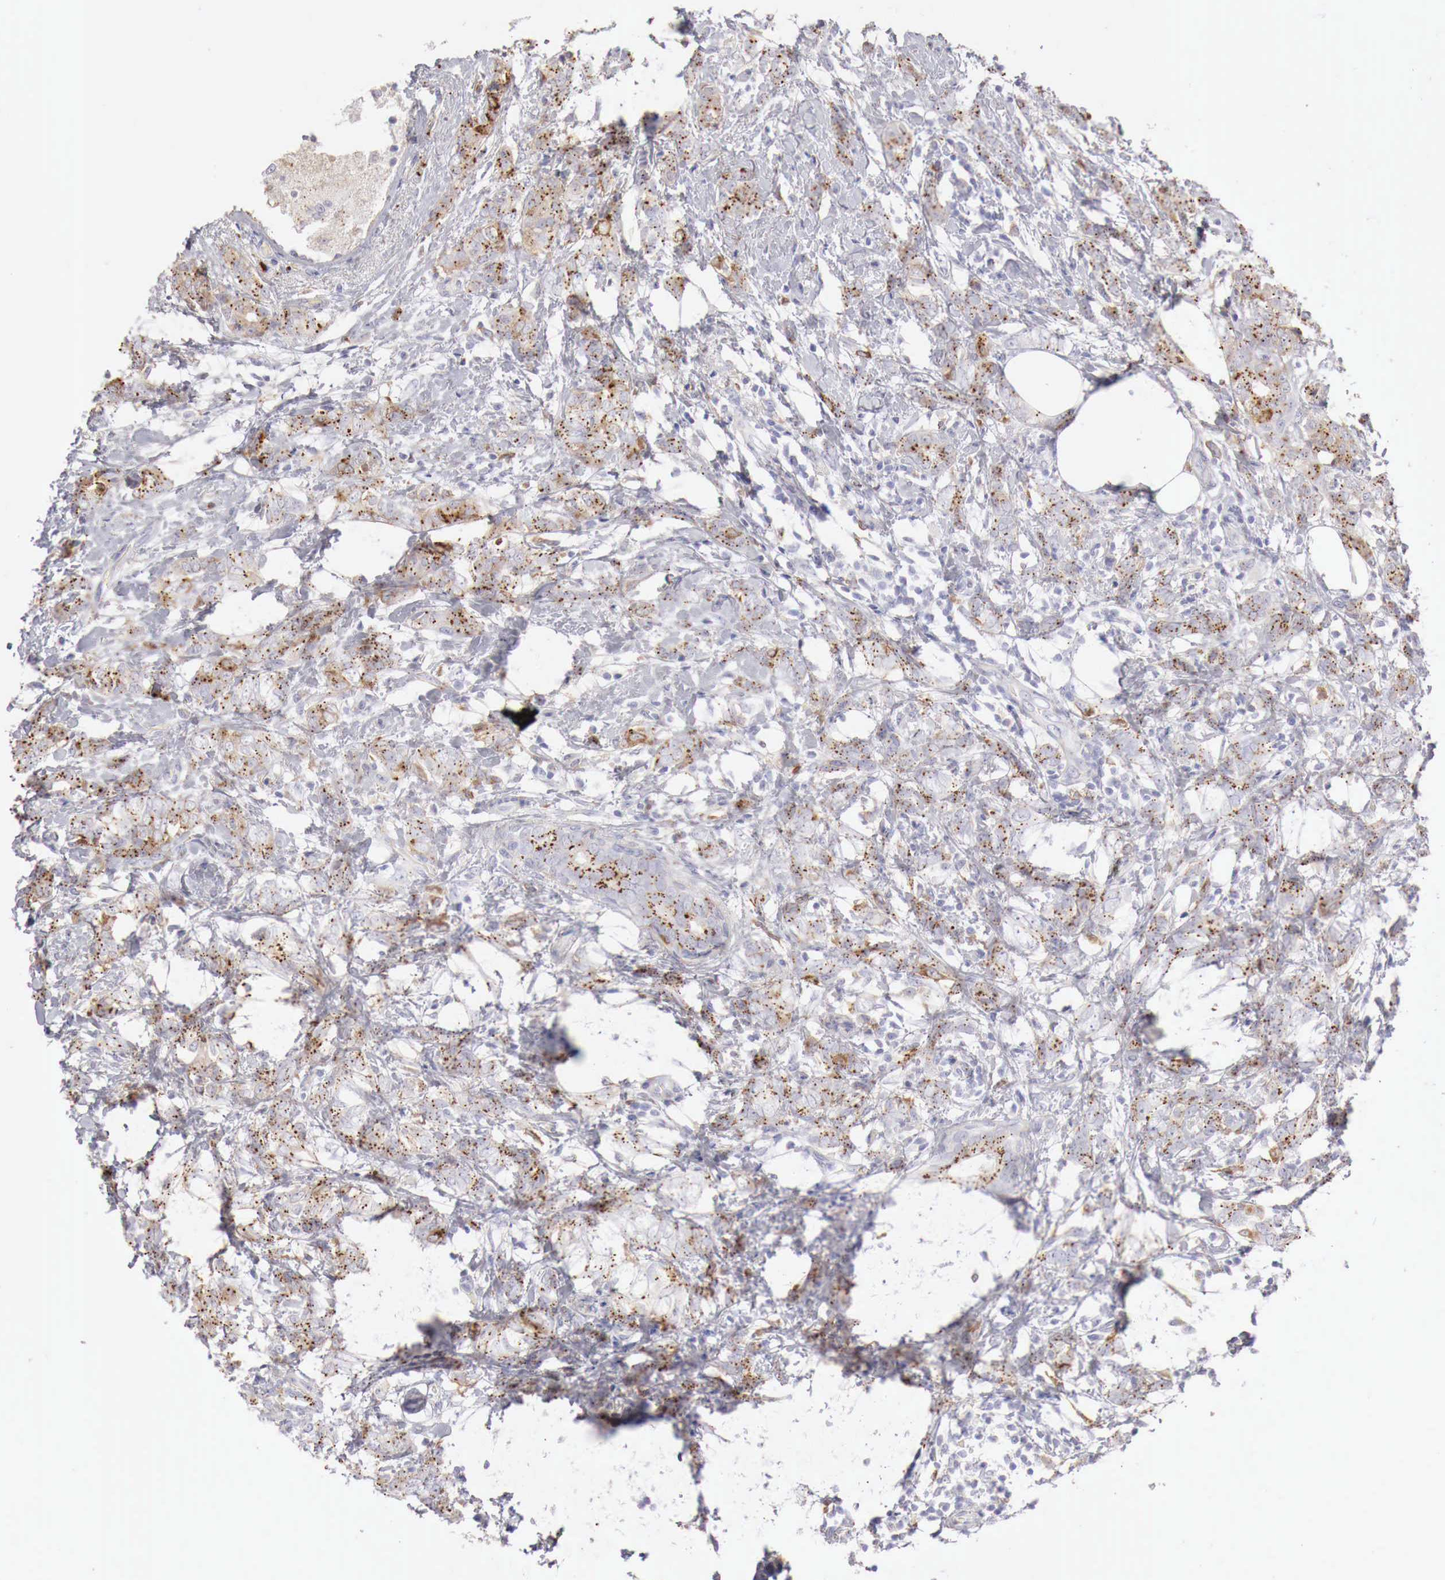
{"staining": {"intensity": "moderate", "quantity": ">75%", "location": "cytoplasmic/membranous"}, "tissue": "breast cancer", "cell_type": "Tumor cells", "image_type": "cancer", "snomed": [{"axis": "morphology", "description": "Duct carcinoma"}, {"axis": "topography", "description": "Breast"}], "caption": "Brown immunohistochemical staining in human invasive ductal carcinoma (breast) exhibits moderate cytoplasmic/membranous positivity in approximately >75% of tumor cells. (Stains: DAB (3,3'-diaminobenzidine) in brown, nuclei in blue, Microscopy: brightfield microscopy at high magnification).", "gene": "GLA", "patient": {"sex": "female", "age": 53}}